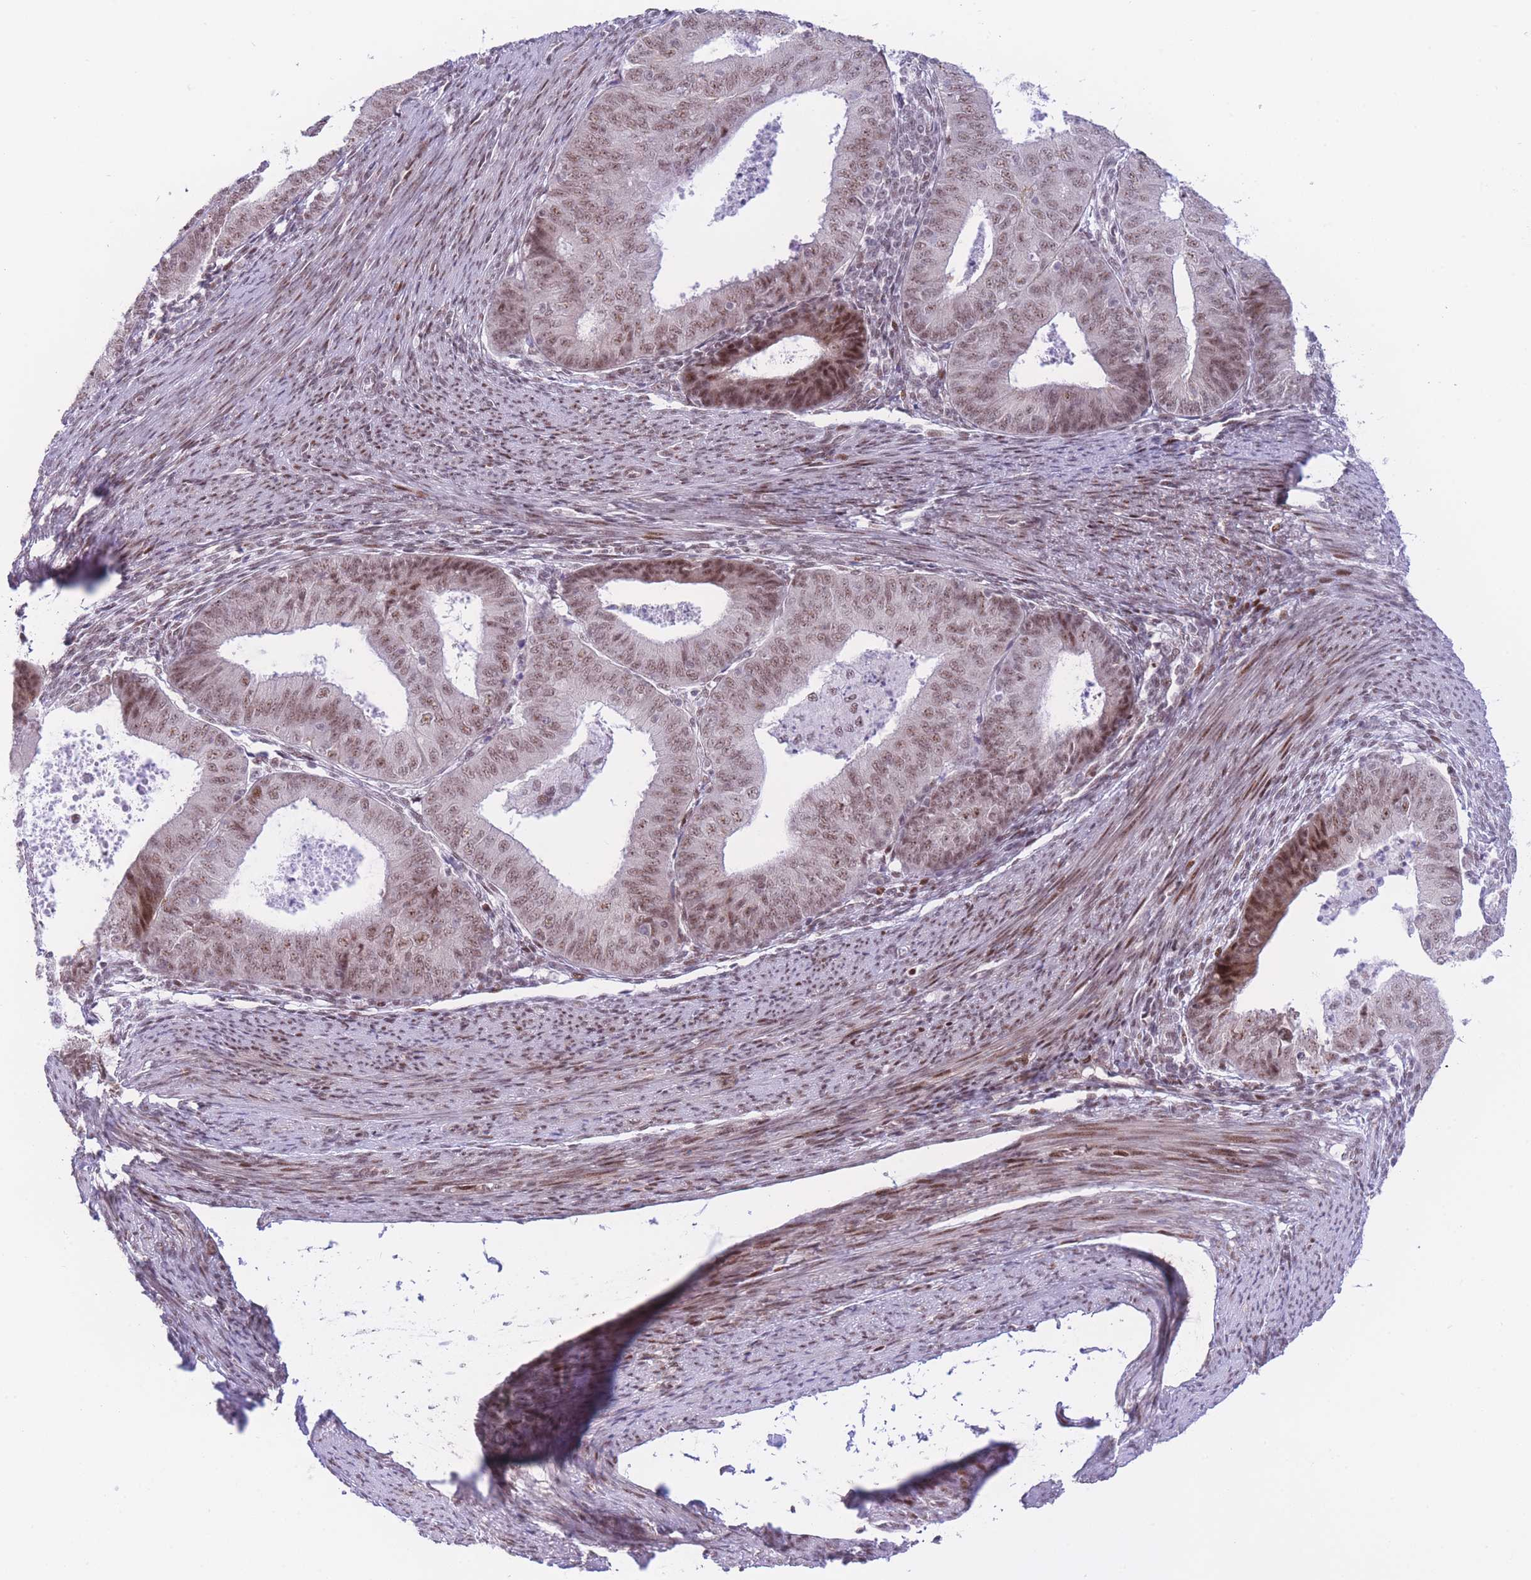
{"staining": {"intensity": "moderate", "quantity": ">75%", "location": "nuclear"}, "tissue": "endometrial cancer", "cell_type": "Tumor cells", "image_type": "cancer", "snomed": [{"axis": "morphology", "description": "Adenocarcinoma, NOS"}, {"axis": "topography", "description": "Endometrium"}], "caption": "Approximately >75% of tumor cells in adenocarcinoma (endometrial) show moderate nuclear protein positivity as visualized by brown immunohistochemical staining.", "gene": "PCIF1", "patient": {"sex": "female", "age": 57}}